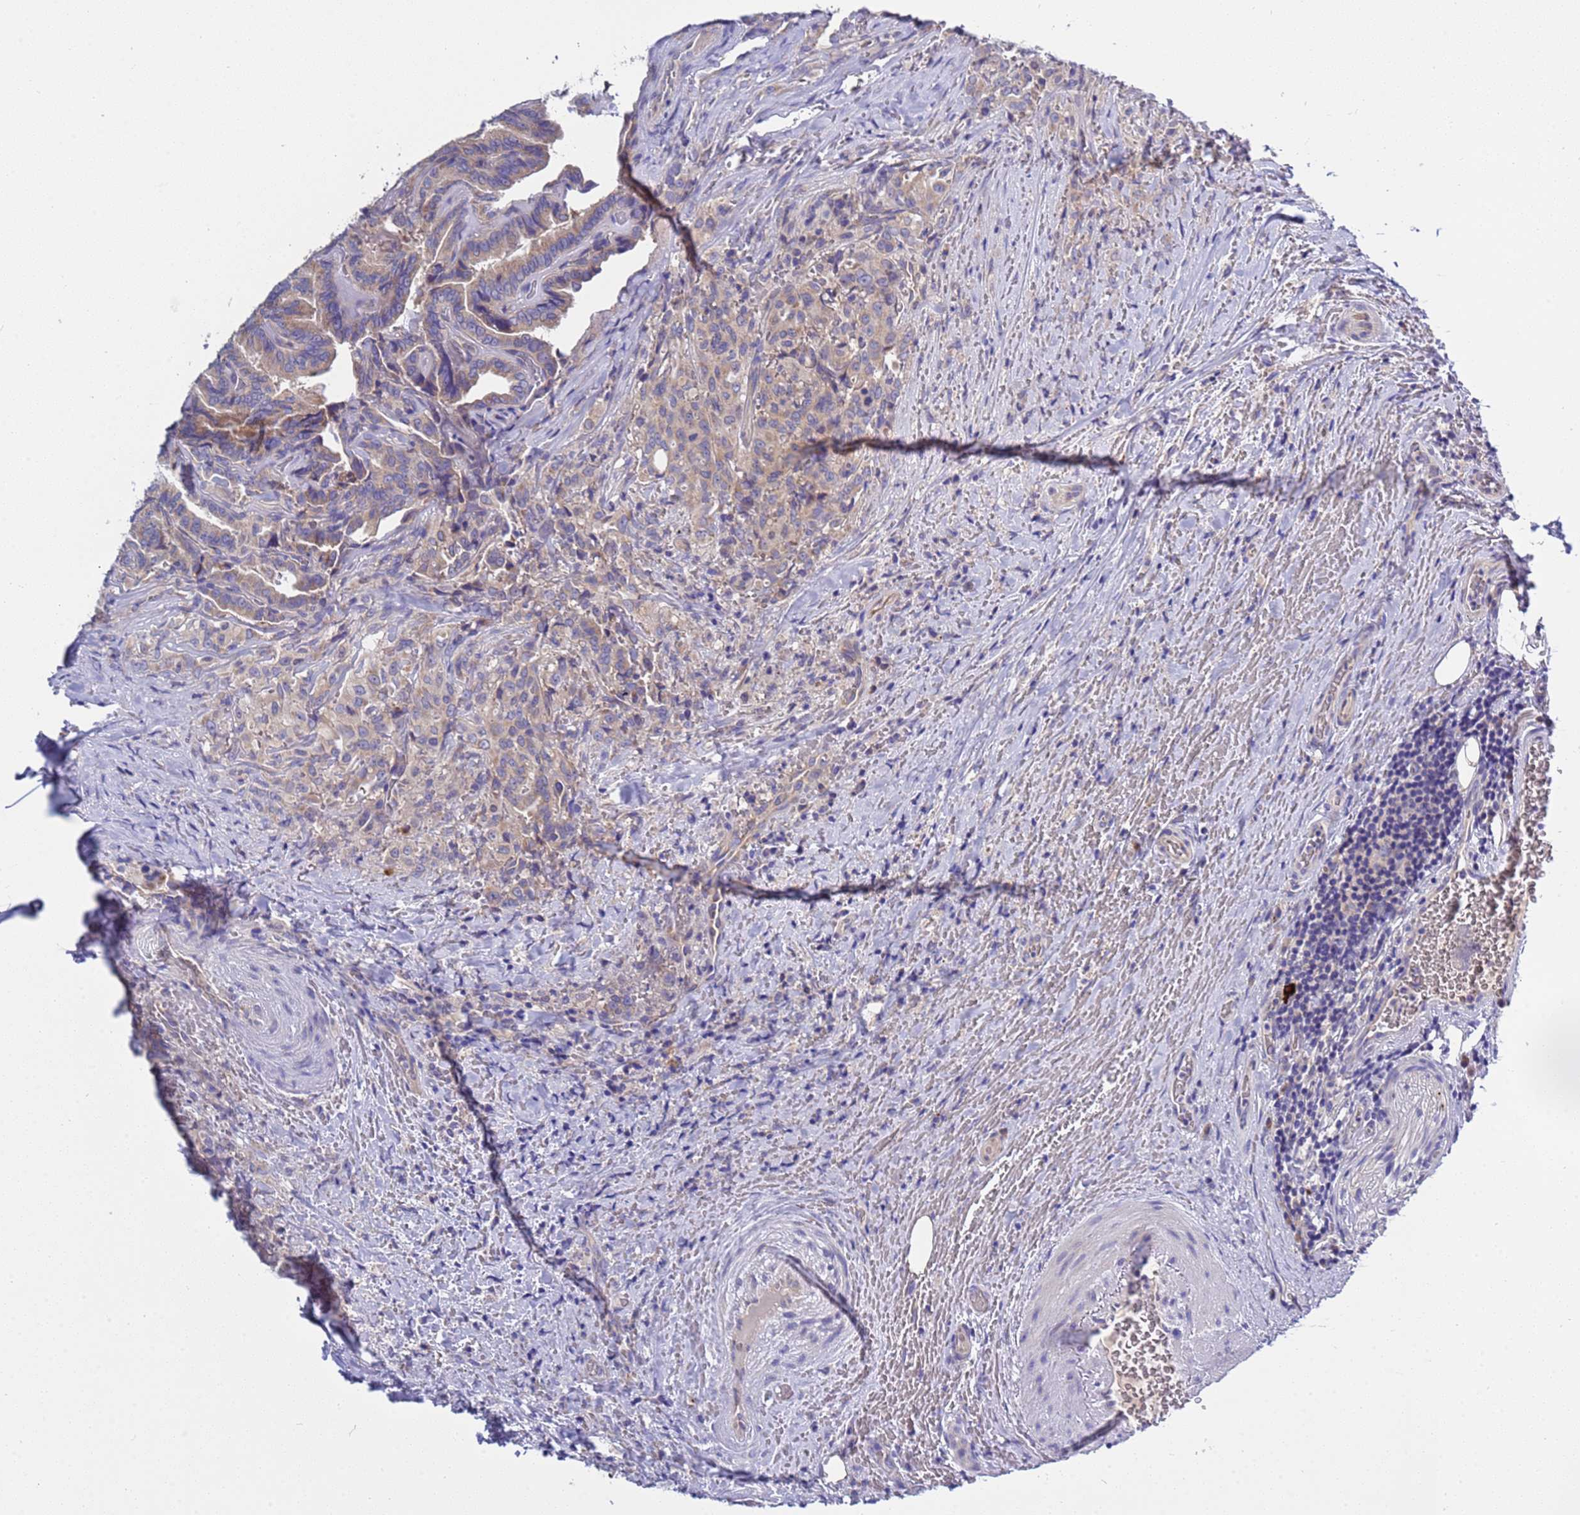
{"staining": {"intensity": "weak", "quantity": "<25%", "location": "cytoplasmic/membranous"}, "tissue": "thyroid cancer", "cell_type": "Tumor cells", "image_type": "cancer", "snomed": [{"axis": "morphology", "description": "Papillary adenocarcinoma, NOS"}, {"axis": "topography", "description": "Thyroid gland"}], "caption": "Tumor cells show no significant protein expression in papillary adenocarcinoma (thyroid).", "gene": "RC3H2", "patient": {"sex": "male", "age": 61}}